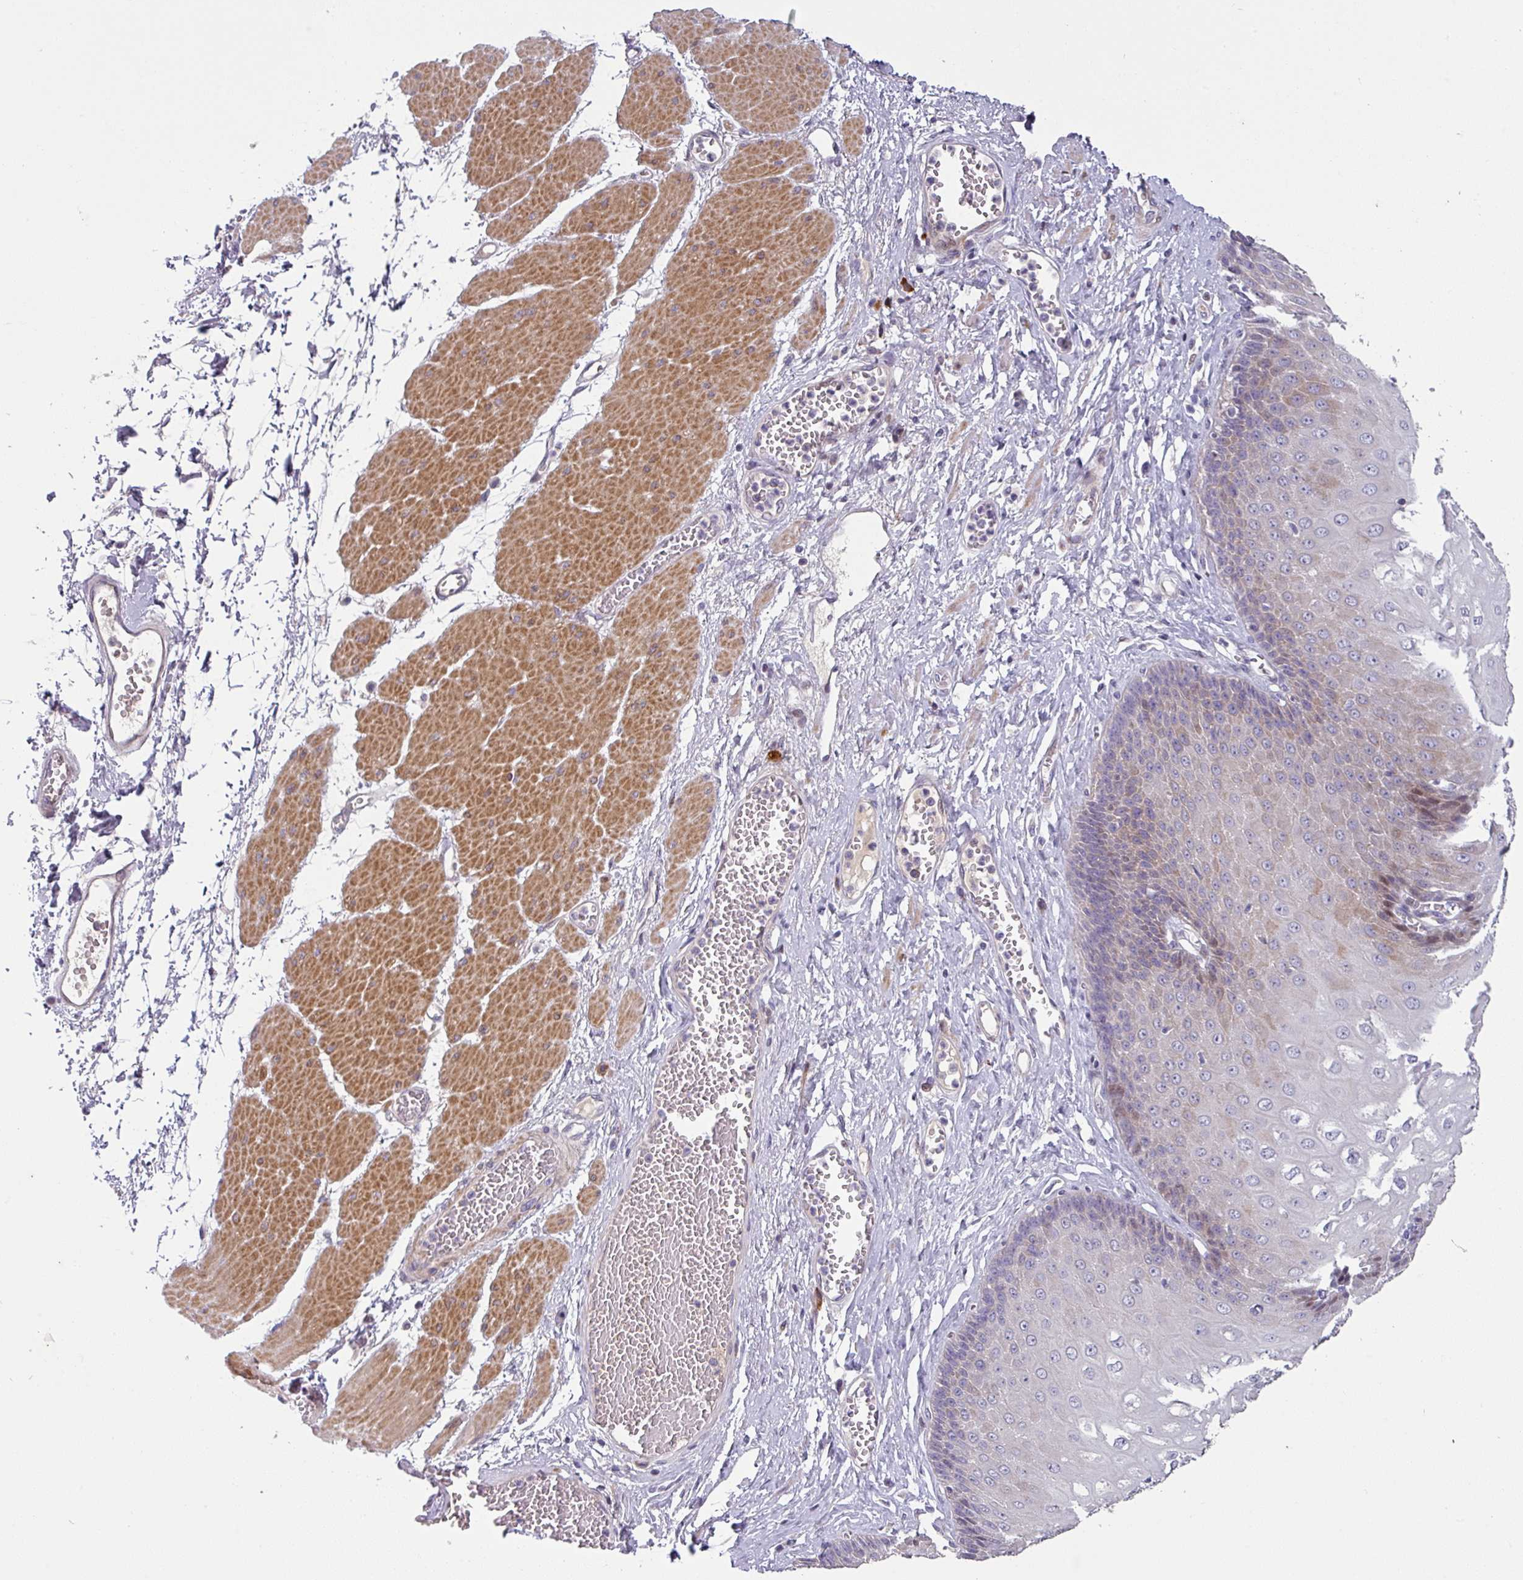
{"staining": {"intensity": "weak", "quantity": "<25%", "location": "cytoplasmic/membranous"}, "tissue": "esophagus", "cell_type": "Squamous epithelial cells", "image_type": "normal", "snomed": [{"axis": "morphology", "description": "Normal tissue, NOS"}, {"axis": "topography", "description": "Esophagus"}], "caption": "There is no significant expression in squamous epithelial cells of esophagus. (Brightfield microscopy of DAB immunohistochemistry at high magnification).", "gene": "KLHL3", "patient": {"sex": "male", "age": 60}}